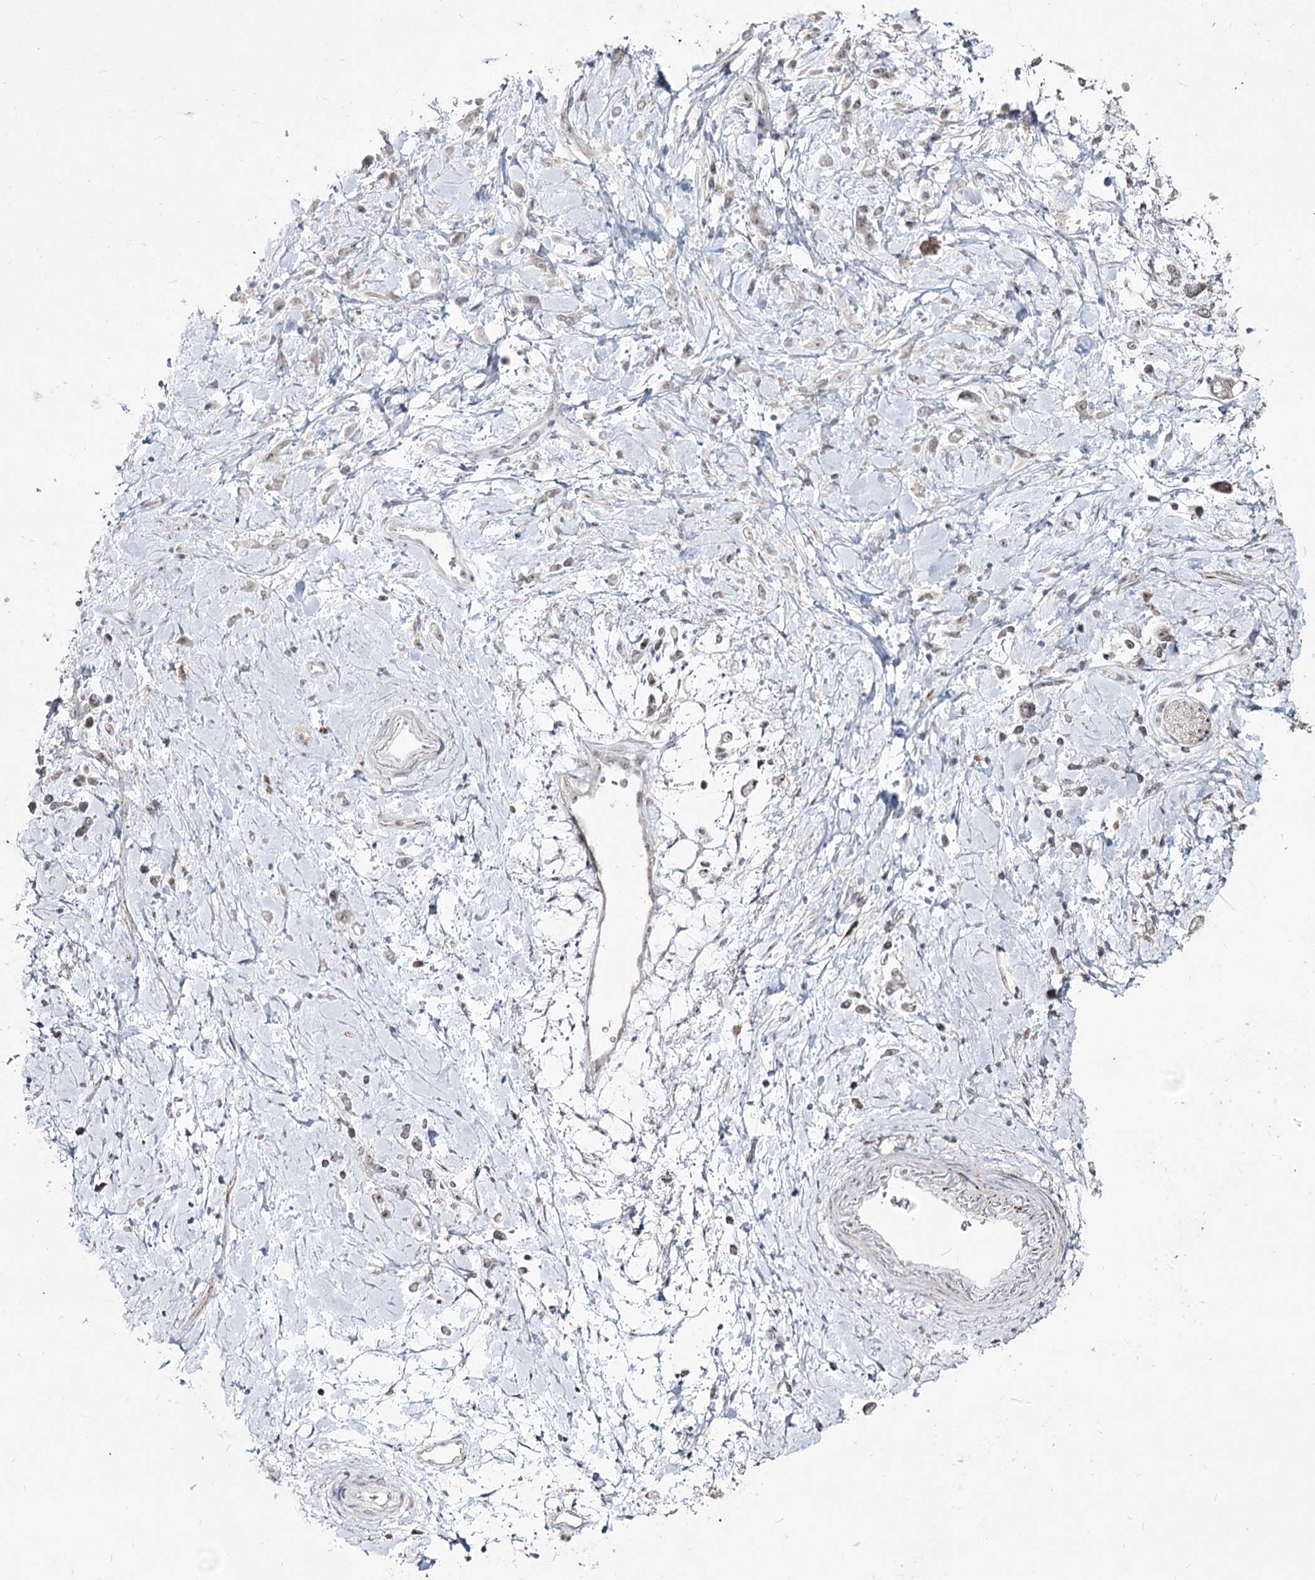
{"staining": {"intensity": "negative", "quantity": "none", "location": "none"}, "tissue": "stomach cancer", "cell_type": "Tumor cells", "image_type": "cancer", "snomed": [{"axis": "morphology", "description": "Adenocarcinoma, NOS"}, {"axis": "topography", "description": "Stomach"}], "caption": "Tumor cells are negative for protein expression in human stomach adenocarcinoma.", "gene": "DDX50", "patient": {"sex": "female", "age": 60}}